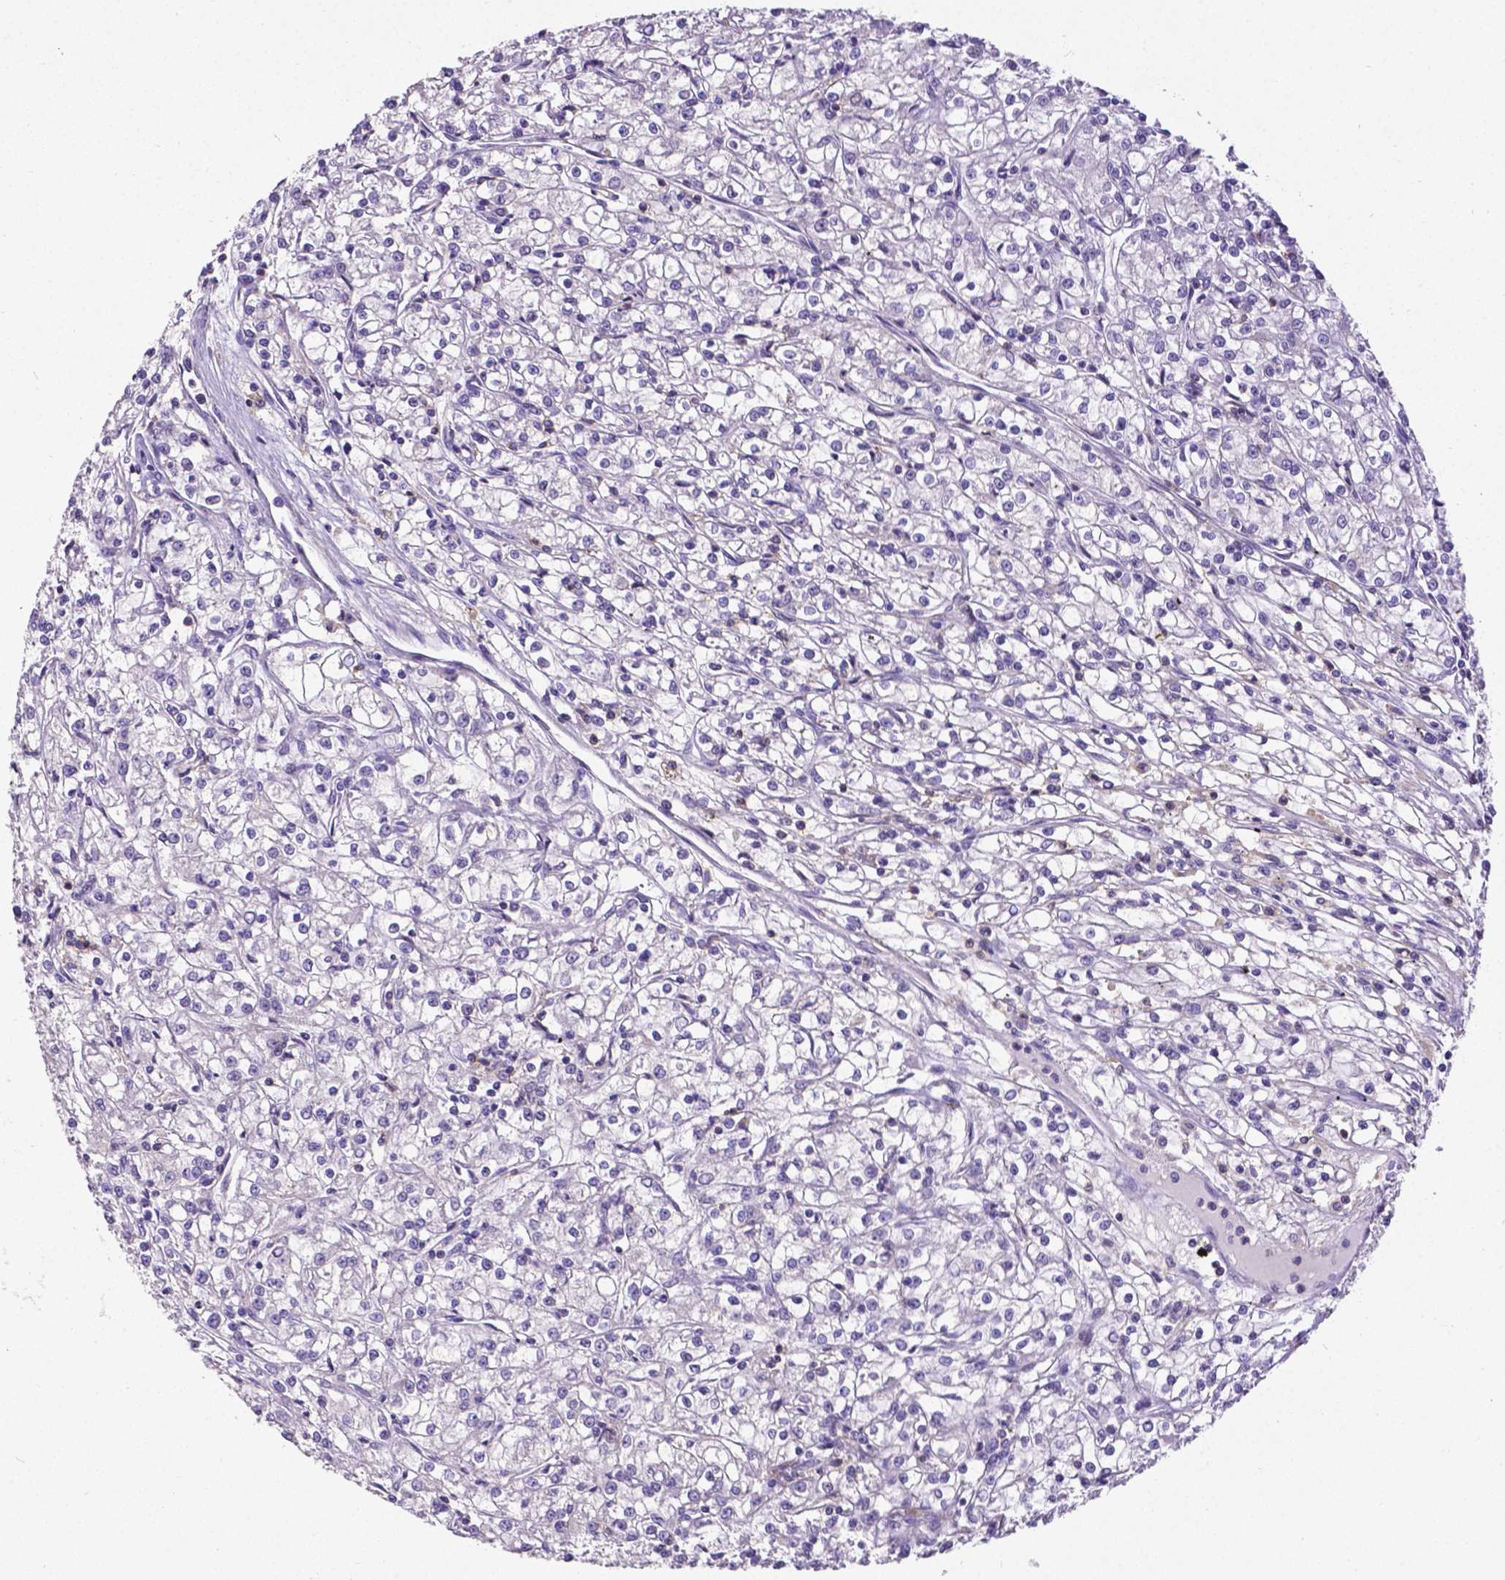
{"staining": {"intensity": "negative", "quantity": "none", "location": "none"}, "tissue": "renal cancer", "cell_type": "Tumor cells", "image_type": "cancer", "snomed": [{"axis": "morphology", "description": "Adenocarcinoma, NOS"}, {"axis": "topography", "description": "Kidney"}], "caption": "Immunohistochemistry (IHC) histopathology image of neoplastic tissue: adenocarcinoma (renal) stained with DAB displays no significant protein expression in tumor cells. The staining was performed using DAB to visualize the protein expression in brown, while the nuclei were stained in blue with hematoxylin (Magnification: 20x).", "gene": "CD4", "patient": {"sex": "female", "age": 59}}